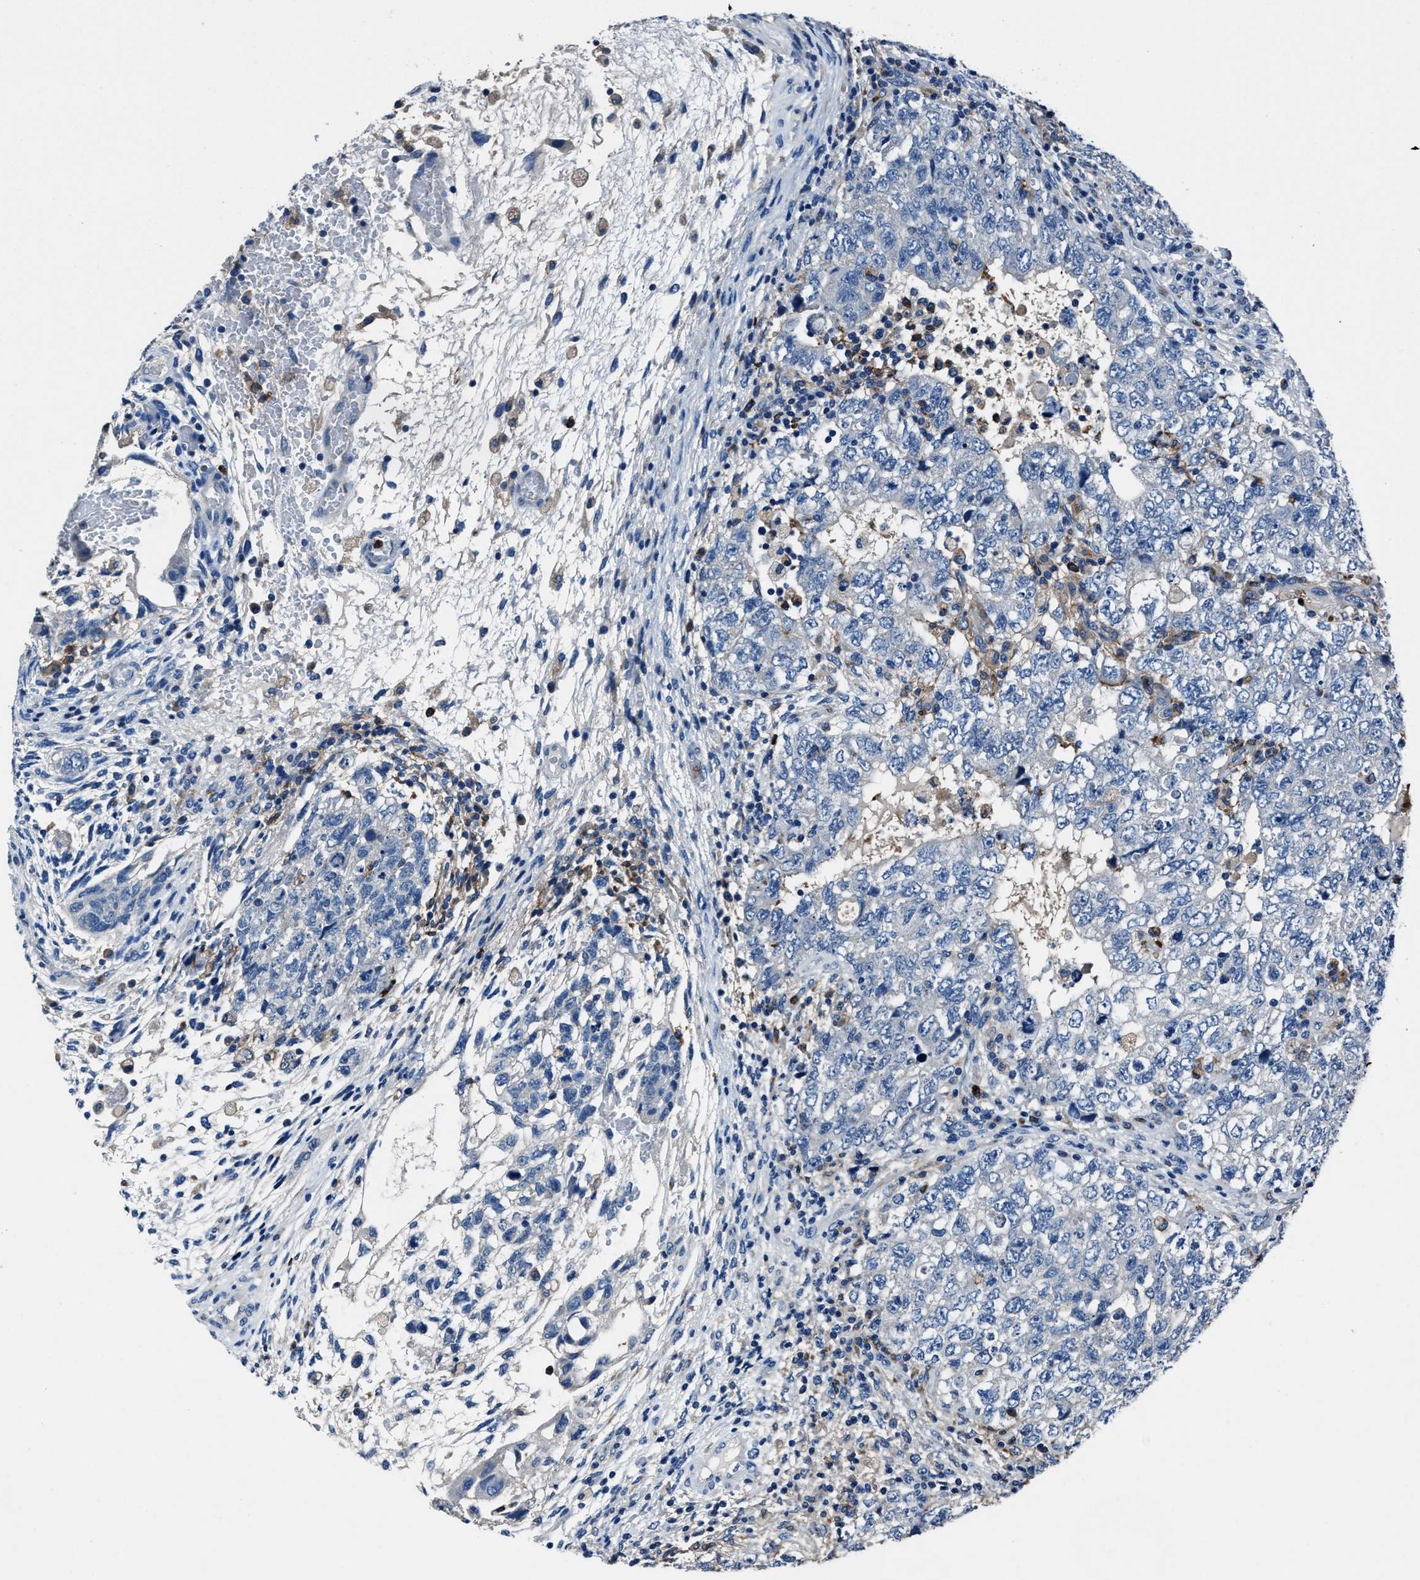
{"staining": {"intensity": "negative", "quantity": "none", "location": "none"}, "tissue": "testis cancer", "cell_type": "Tumor cells", "image_type": "cancer", "snomed": [{"axis": "morphology", "description": "Carcinoma, Embryonal, NOS"}, {"axis": "topography", "description": "Testis"}], "caption": "Testis cancer (embryonal carcinoma) was stained to show a protein in brown. There is no significant staining in tumor cells.", "gene": "FGL2", "patient": {"sex": "male", "age": 36}}